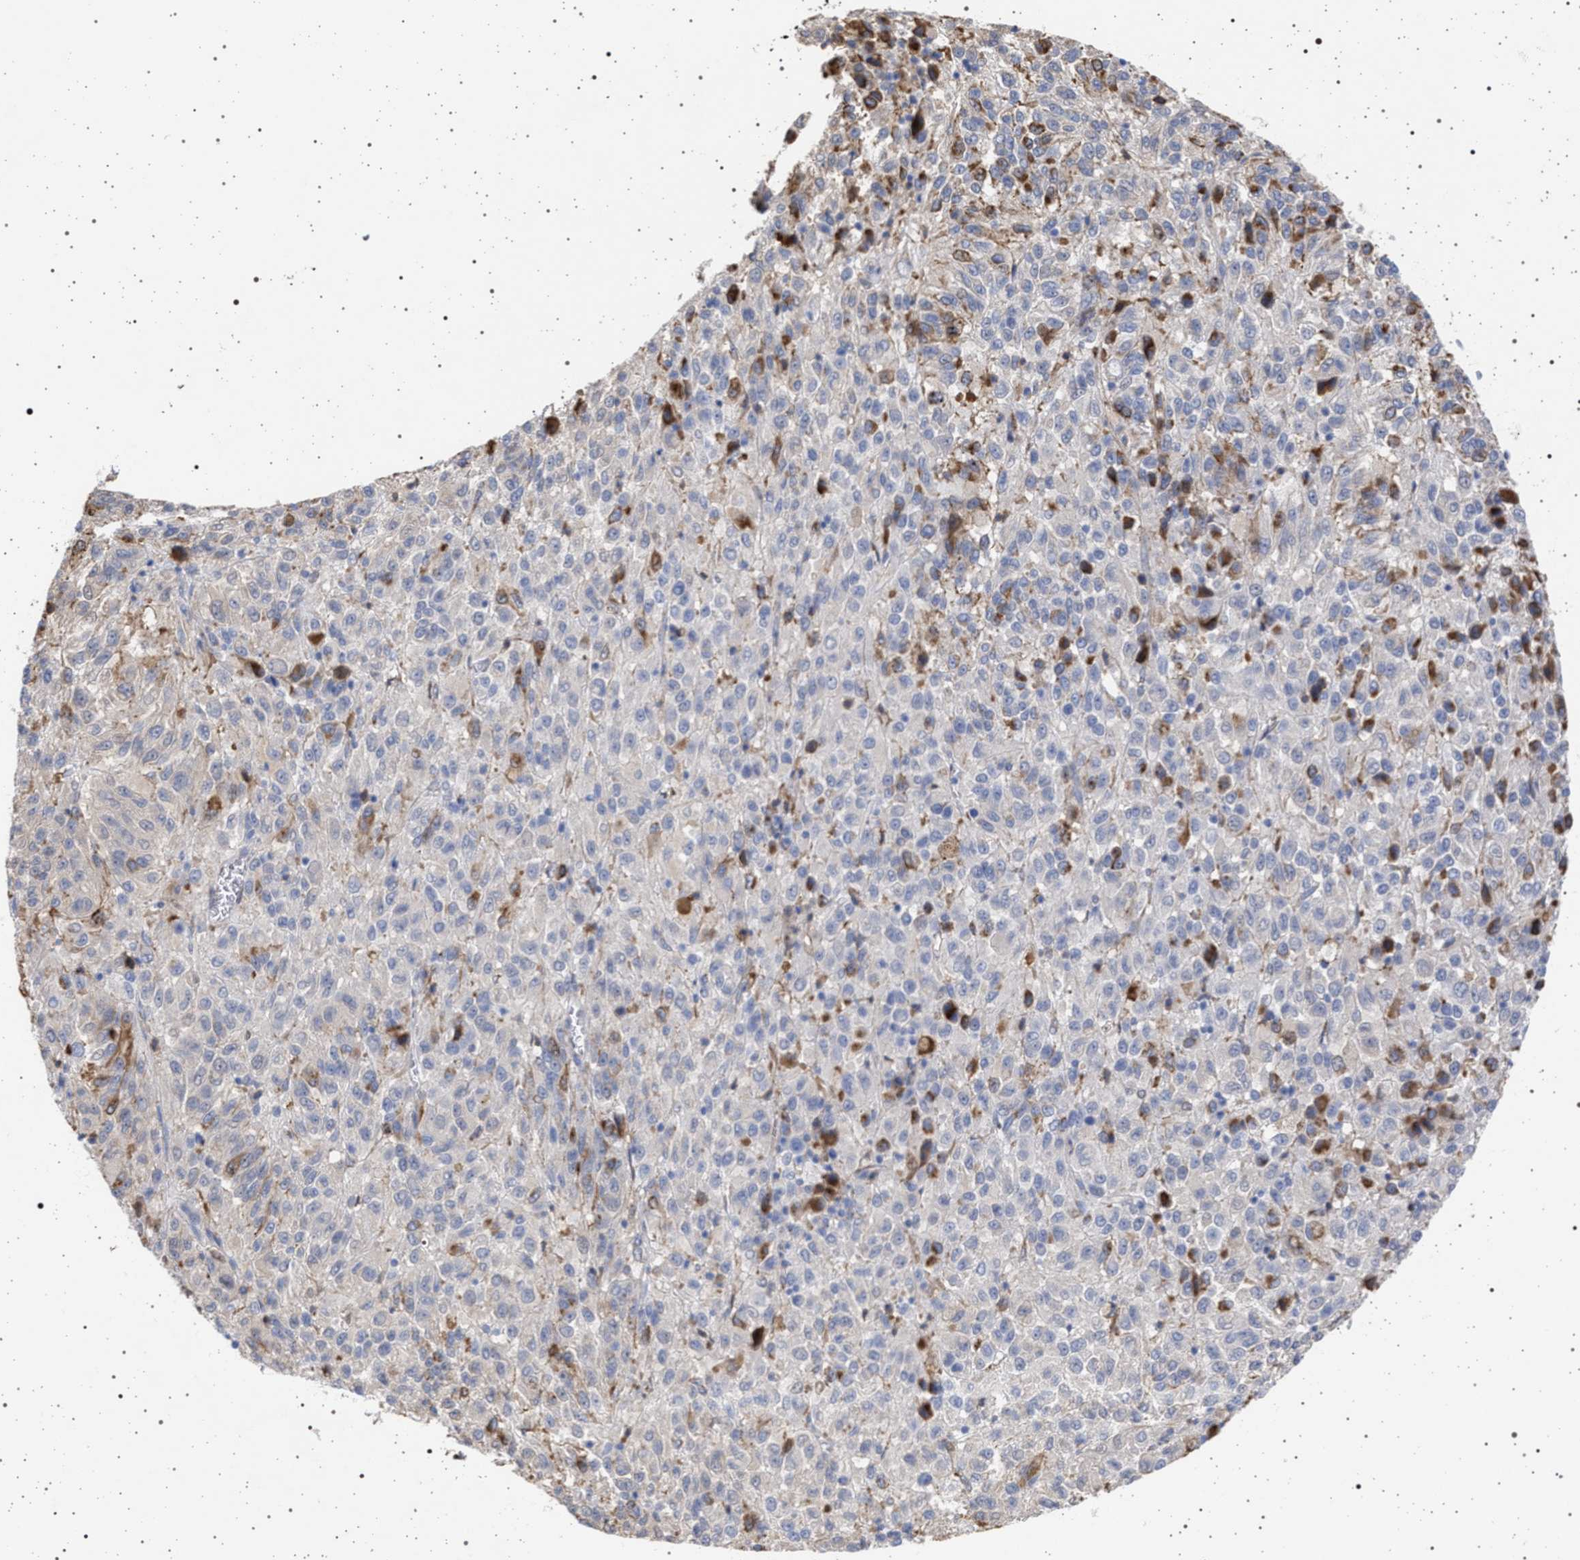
{"staining": {"intensity": "negative", "quantity": "none", "location": "none"}, "tissue": "melanoma", "cell_type": "Tumor cells", "image_type": "cancer", "snomed": [{"axis": "morphology", "description": "Malignant melanoma, Metastatic site"}, {"axis": "topography", "description": "Lung"}], "caption": "Protein analysis of malignant melanoma (metastatic site) reveals no significant staining in tumor cells.", "gene": "PLG", "patient": {"sex": "male", "age": 64}}